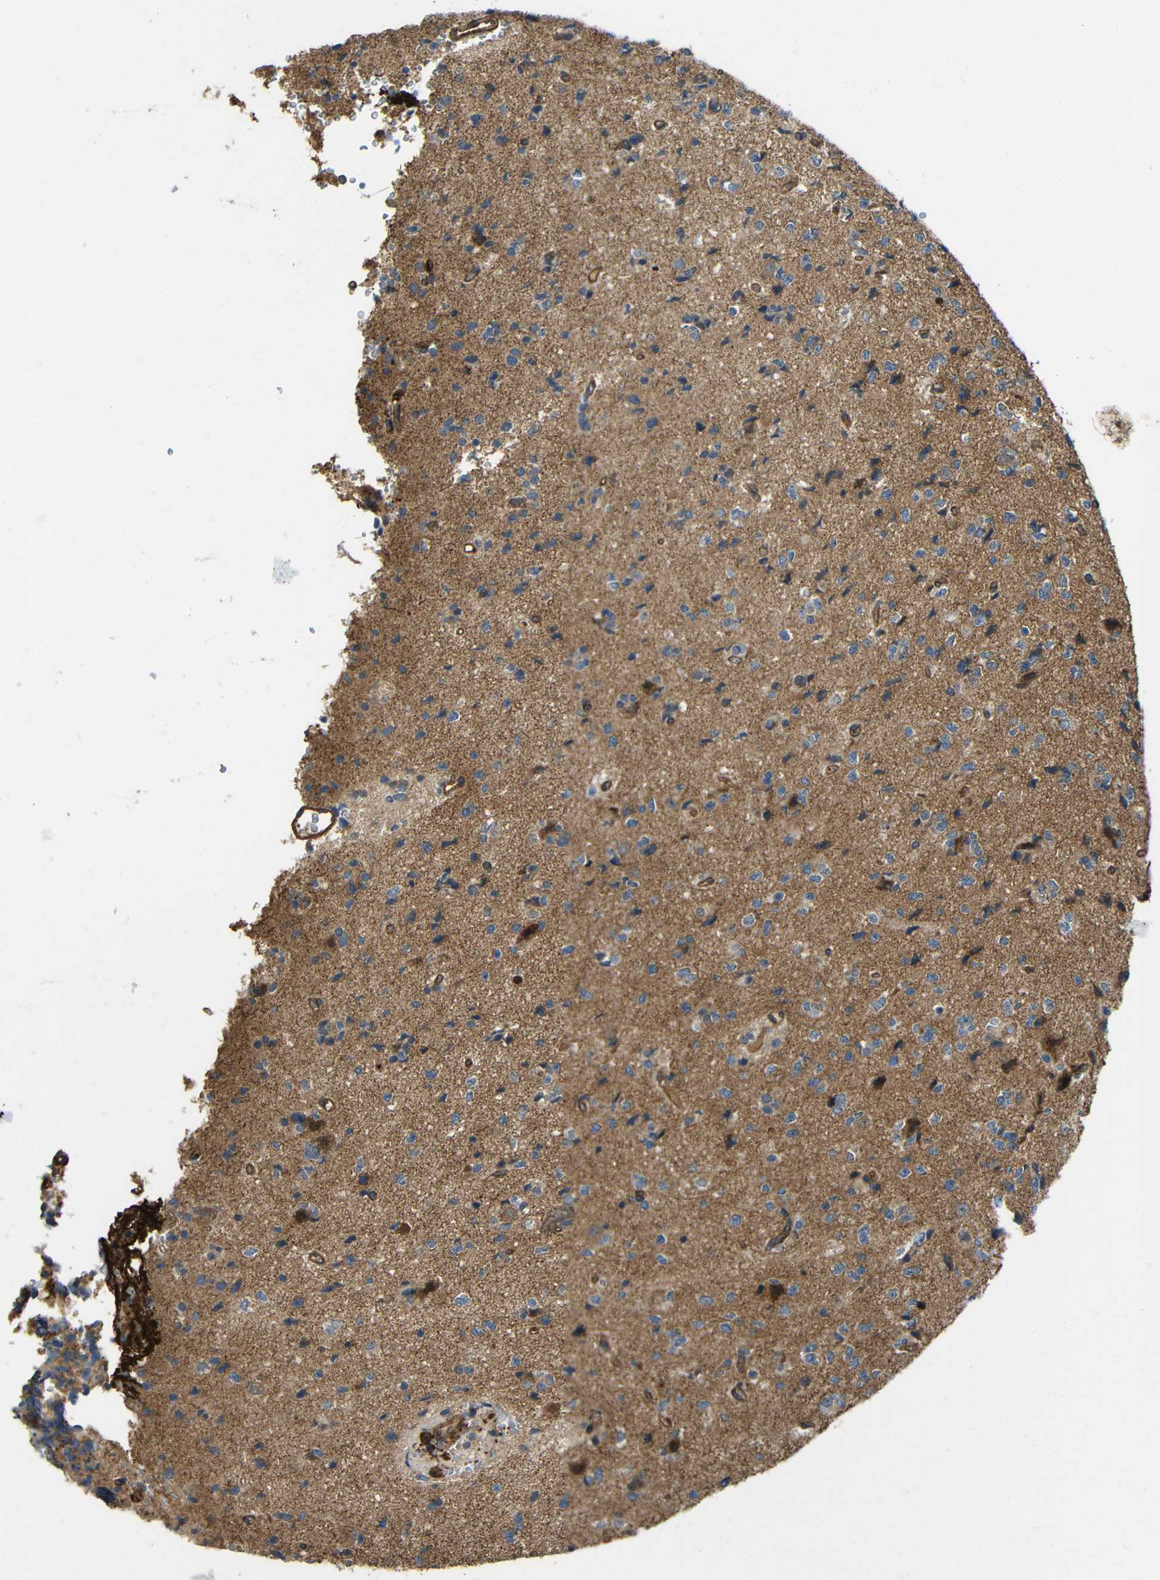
{"staining": {"intensity": "moderate", "quantity": "<25%", "location": "cytoplasmic/membranous"}, "tissue": "glioma", "cell_type": "Tumor cells", "image_type": "cancer", "snomed": [{"axis": "morphology", "description": "Glioma, malignant, High grade"}, {"axis": "topography", "description": "pancreas cauda"}], "caption": "Immunohistochemical staining of glioma displays low levels of moderate cytoplasmic/membranous protein positivity in approximately <25% of tumor cells.", "gene": "PTCH1", "patient": {"sex": "male", "age": 60}}